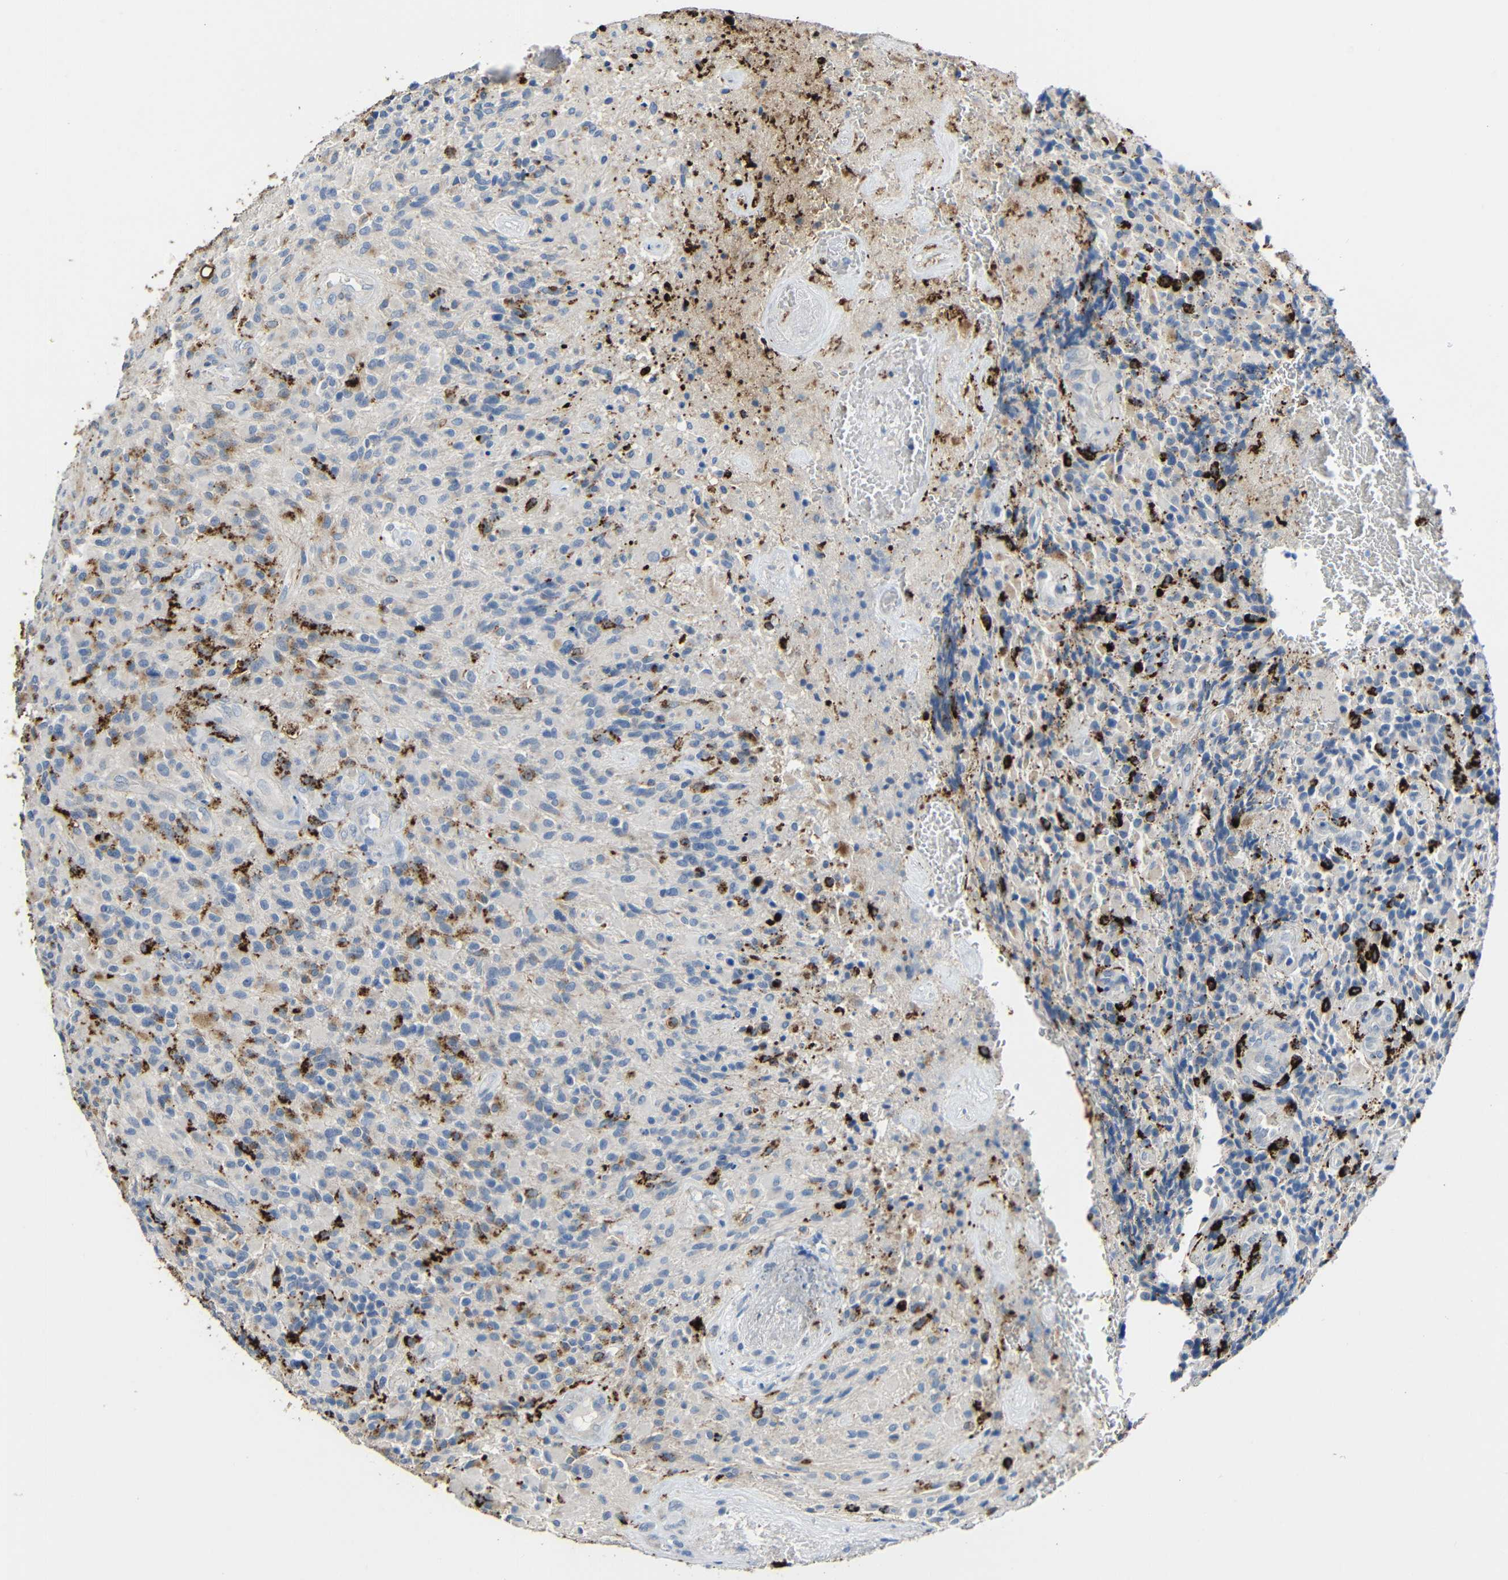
{"staining": {"intensity": "strong", "quantity": "<25%", "location": "cytoplasmic/membranous"}, "tissue": "glioma", "cell_type": "Tumor cells", "image_type": "cancer", "snomed": [{"axis": "morphology", "description": "Glioma, malignant, High grade"}, {"axis": "topography", "description": "Brain"}], "caption": "Strong cytoplasmic/membranous positivity is appreciated in about <25% of tumor cells in glioma.", "gene": "HLA-DMA", "patient": {"sex": "male", "age": 71}}